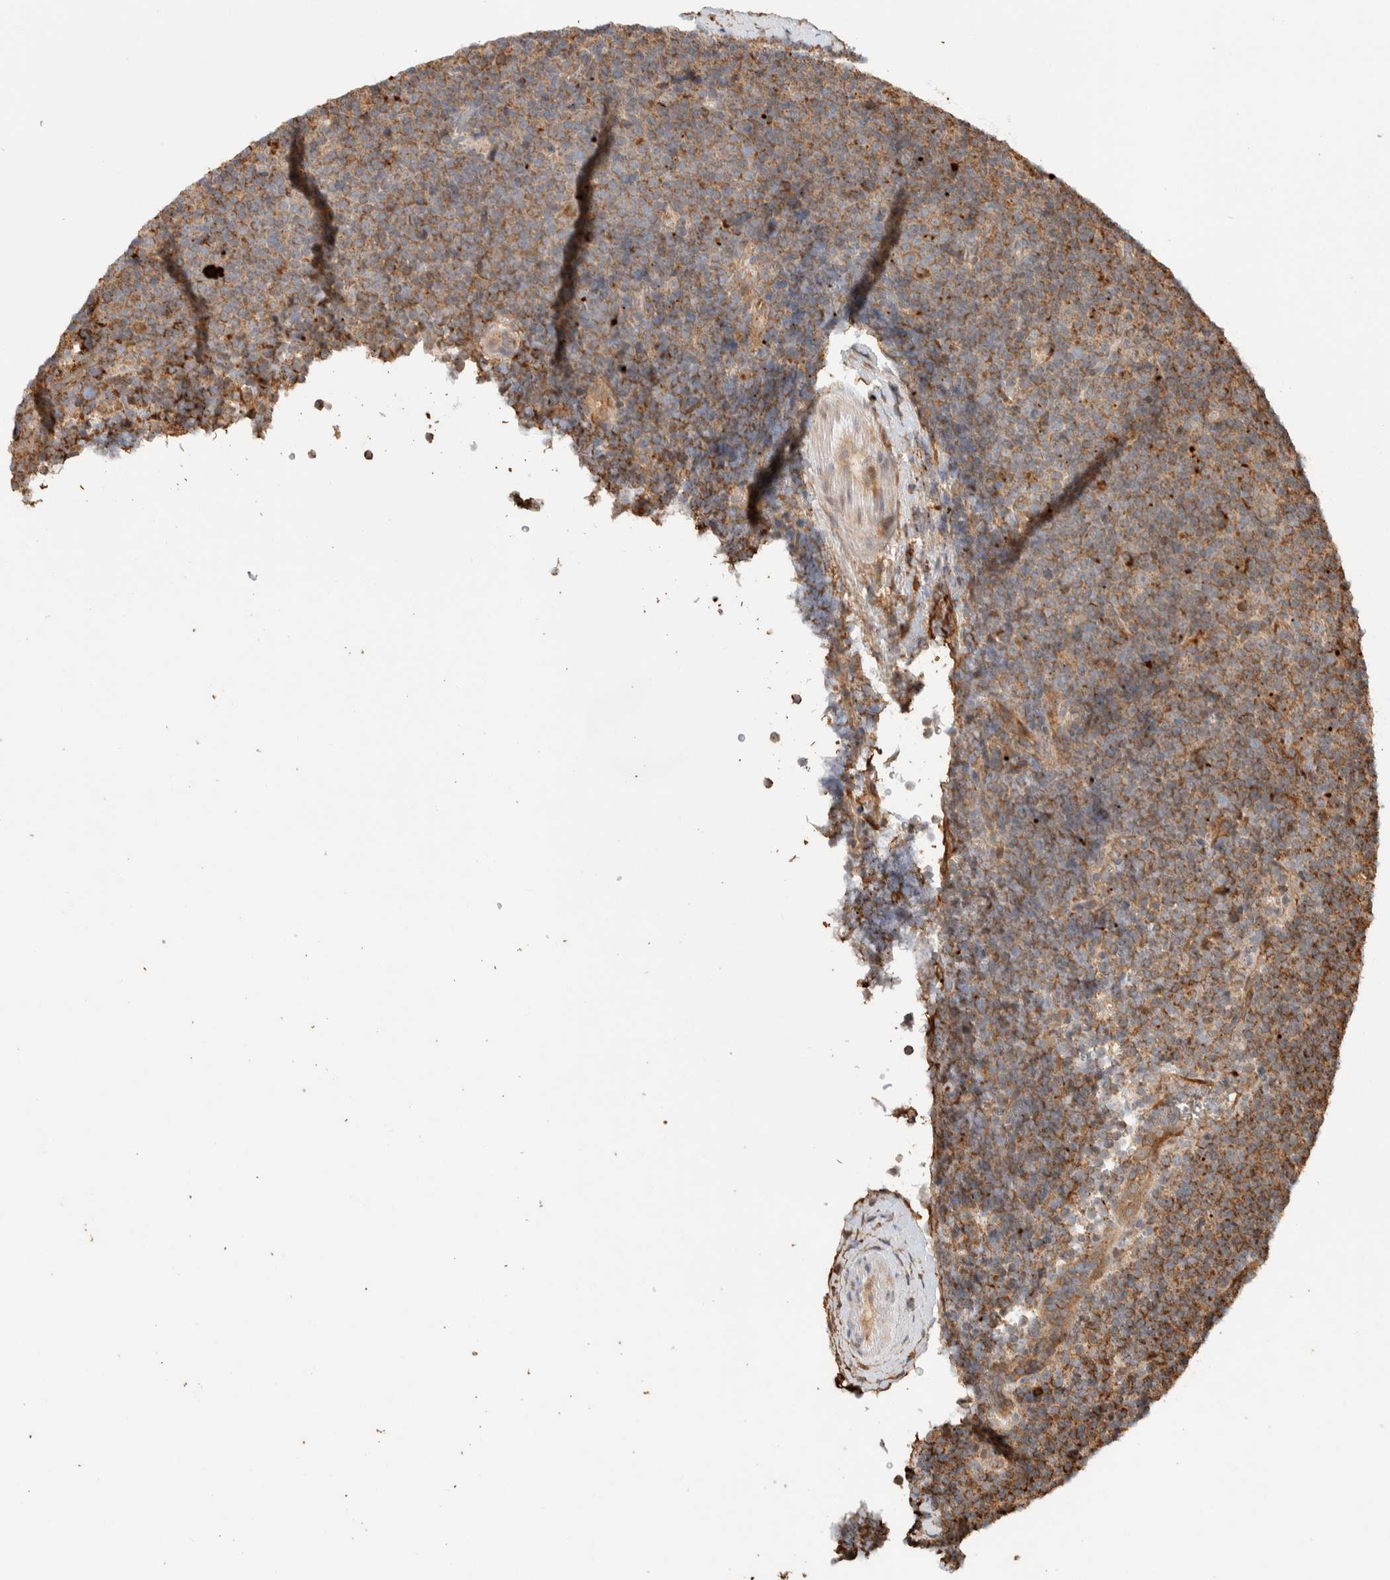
{"staining": {"intensity": "moderate", "quantity": ">75%", "location": "cytoplasmic/membranous"}, "tissue": "lymphoma", "cell_type": "Tumor cells", "image_type": "cancer", "snomed": [{"axis": "morphology", "description": "Malignant lymphoma, non-Hodgkin's type, Low grade"}, {"axis": "topography", "description": "Lymph node"}], "caption": "This image displays immunohistochemistry staining of lymphoma, with medium moderate cytoplasmic/membranous expression in about >75% of tumor cells.", "gene": "KIF9", "patient": {"sex": "female", "age": 67}}